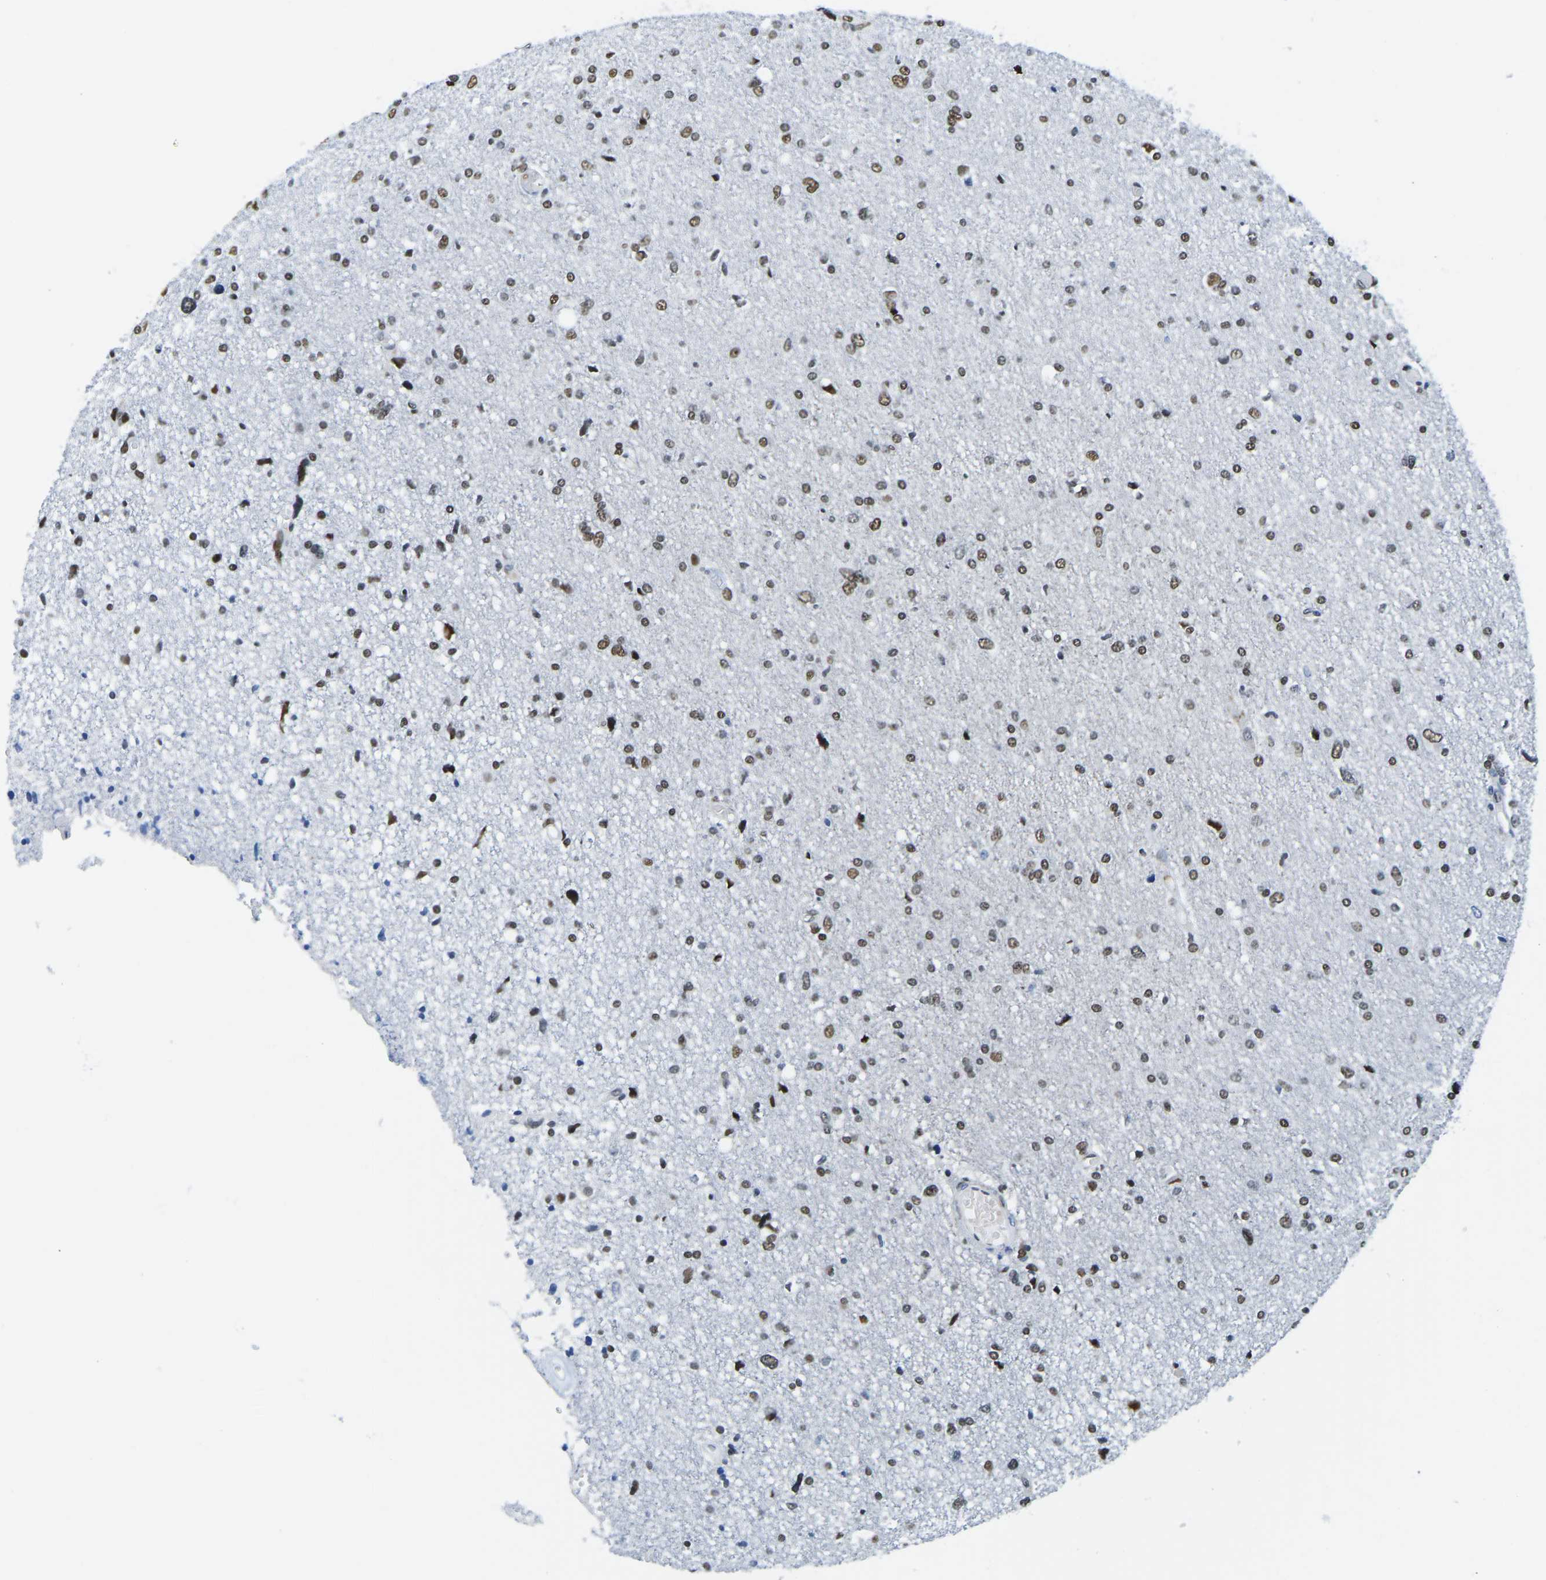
{"staining": {"intensity": "moderate", "quantity": ">75%", "location": "nuclear"}, "tissue": "glioma", "cell_type": "Tumor cells", "image_type": "cancer", "snomed": [{"axis": "morphology", "description": "Glioma, malignant, High grade"}, {"axis": "topography", "description": "Brain"}], "caption": "There is medium levels of moderate nuclear expression in tumor cells of high-grade glioma (malignant), as demonstrated by immunohistochemical staining (brown color).", "gene": "UBA1", "patient": {"sex": "female", "age": 59}}